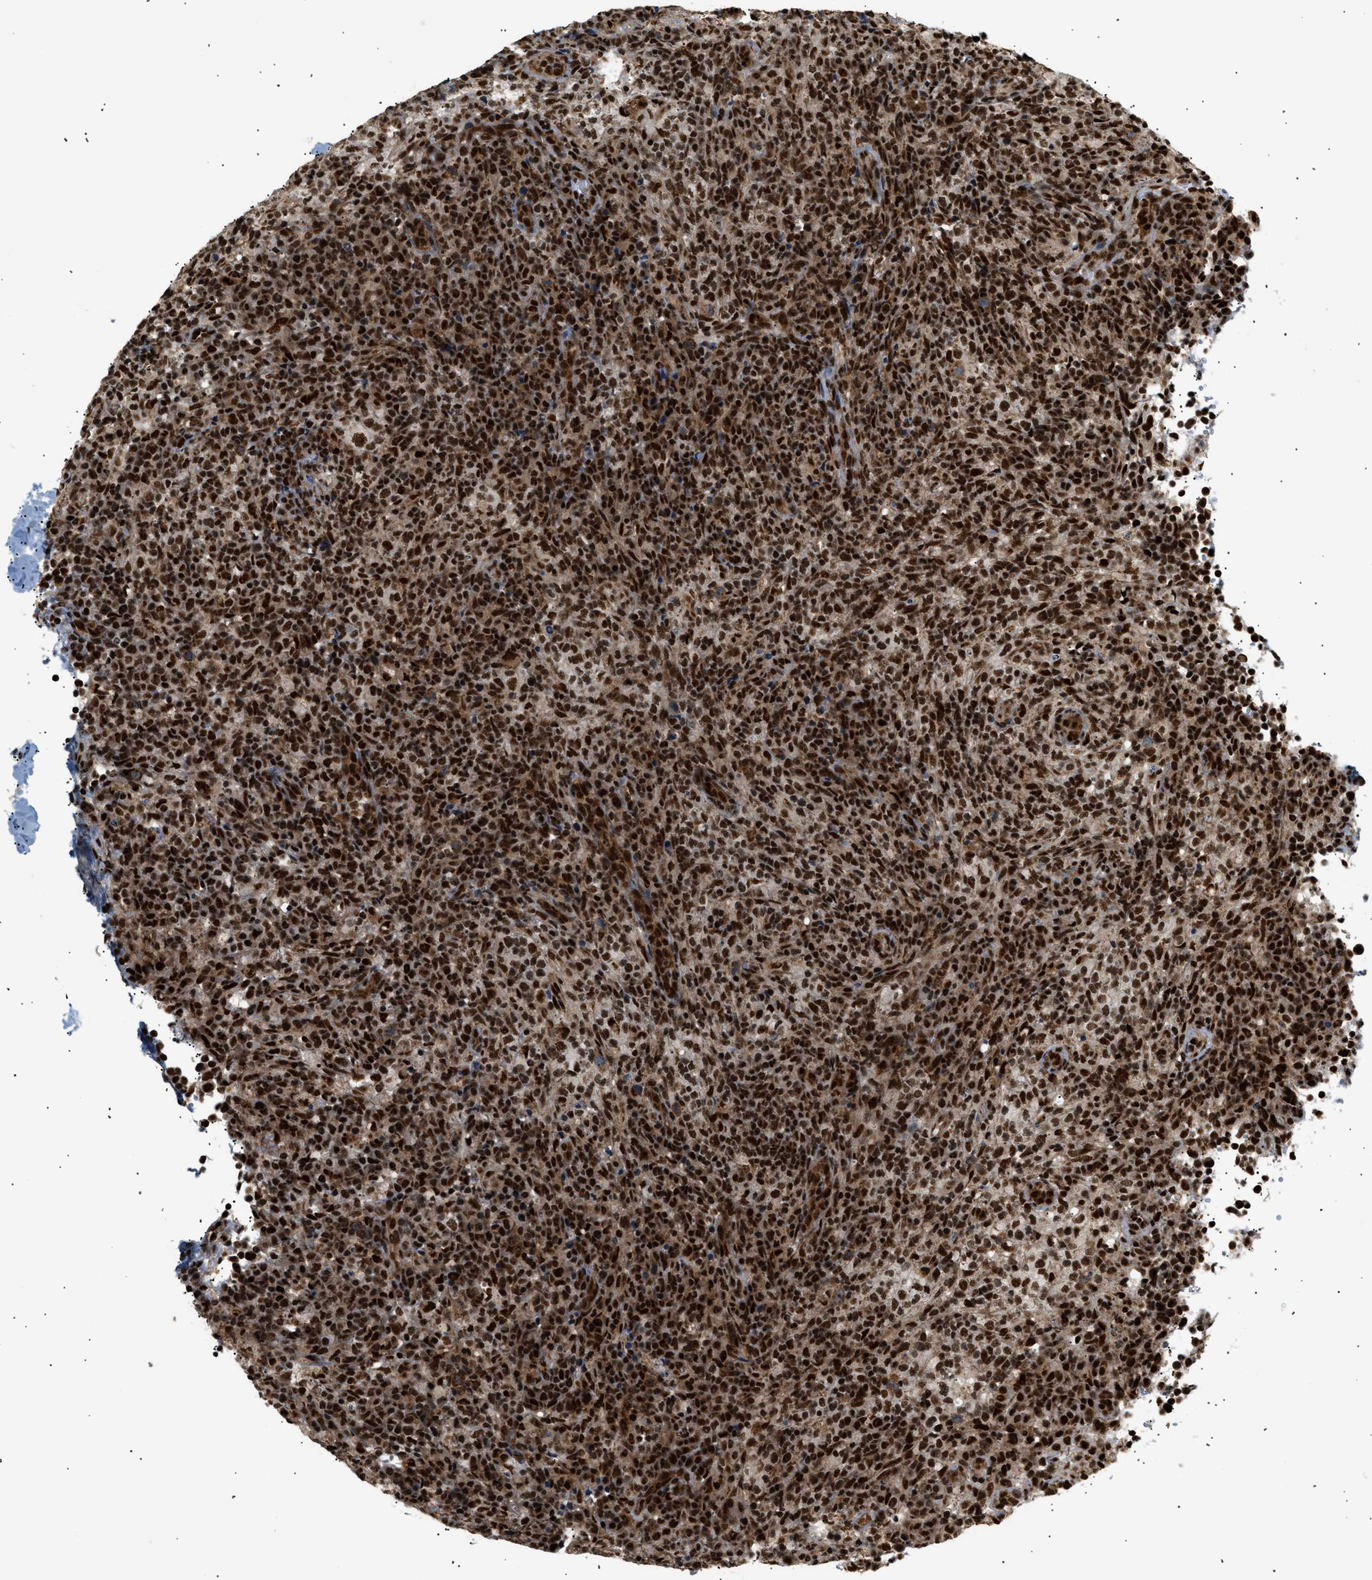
{"staining": {"intensity": "strong", "quantity": ">75%", "location": "nuclear"}, "tissue": "lymphoma", "cell_type": "Tumor cells", "image_type": "cancer", "snomed": [{"axis": "morphology", "description": "Malignant lymphoma, non-Hodgkin's type, High grade"}, {"axis": "topography", "description": "Lymph node"}], "caption": "Tumor cells exhibit high levels of strong nuclear positivity in approximately >75% of cells in malignant lymphoma, non-Hodgkin's type (high-grade). (DAB (3,3'-diaminobenzidine) IHC with brightfield microscopy, high magnification).", "gene": "RBM5", "patient": {"sex": "female", "age": 76}}